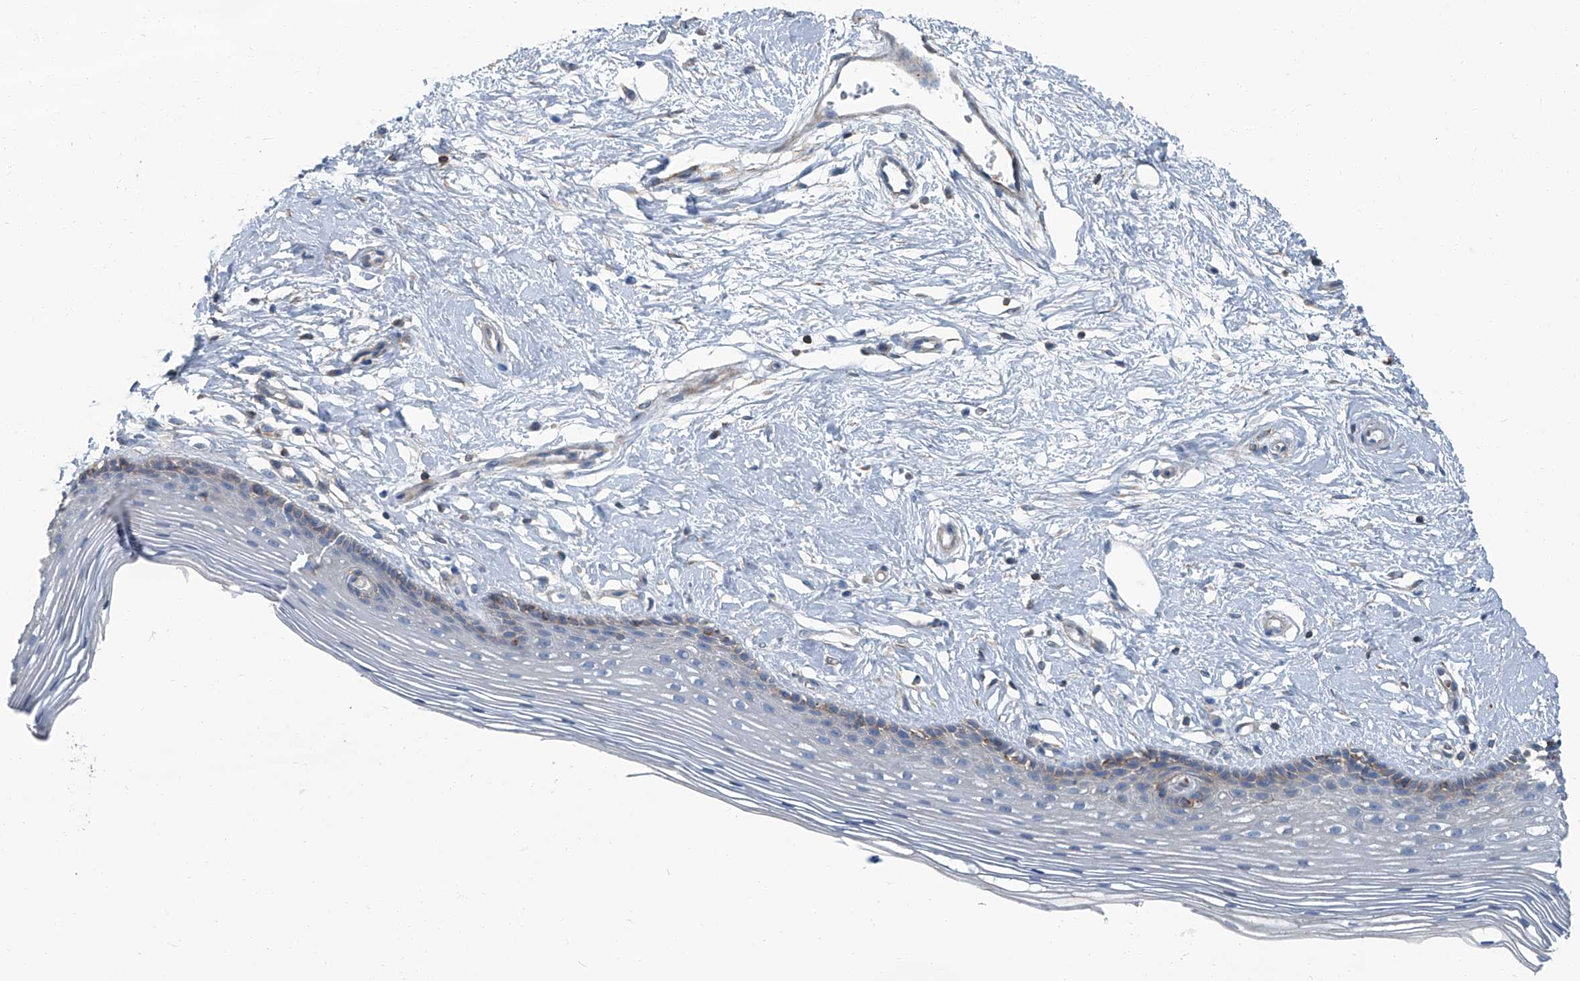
{"staining": {"intensity": "moderate", "quantity": "<25%", "location": "cytoplasmic/membranous"}, "tissue": "vagina", "cell_type": "Squamous epithelial cells", "image_type": "normal", "snomed": [{"axis": "morphology", "description": "Normal tissue, NOS"}, {"axis": "topography", "description": "Vagina"}], "caption": "A brown stain shows moderate cytoplasmic/membranous expression of a protein in squamous epithelial cells of normal human vagina. (DAB (3,3'-diaminobenzidine) IHC, brown staining for protein, blue staining for nuclei).", "gene": "SEPTIN7", "patient": {"sex": "female", "age": 46}}